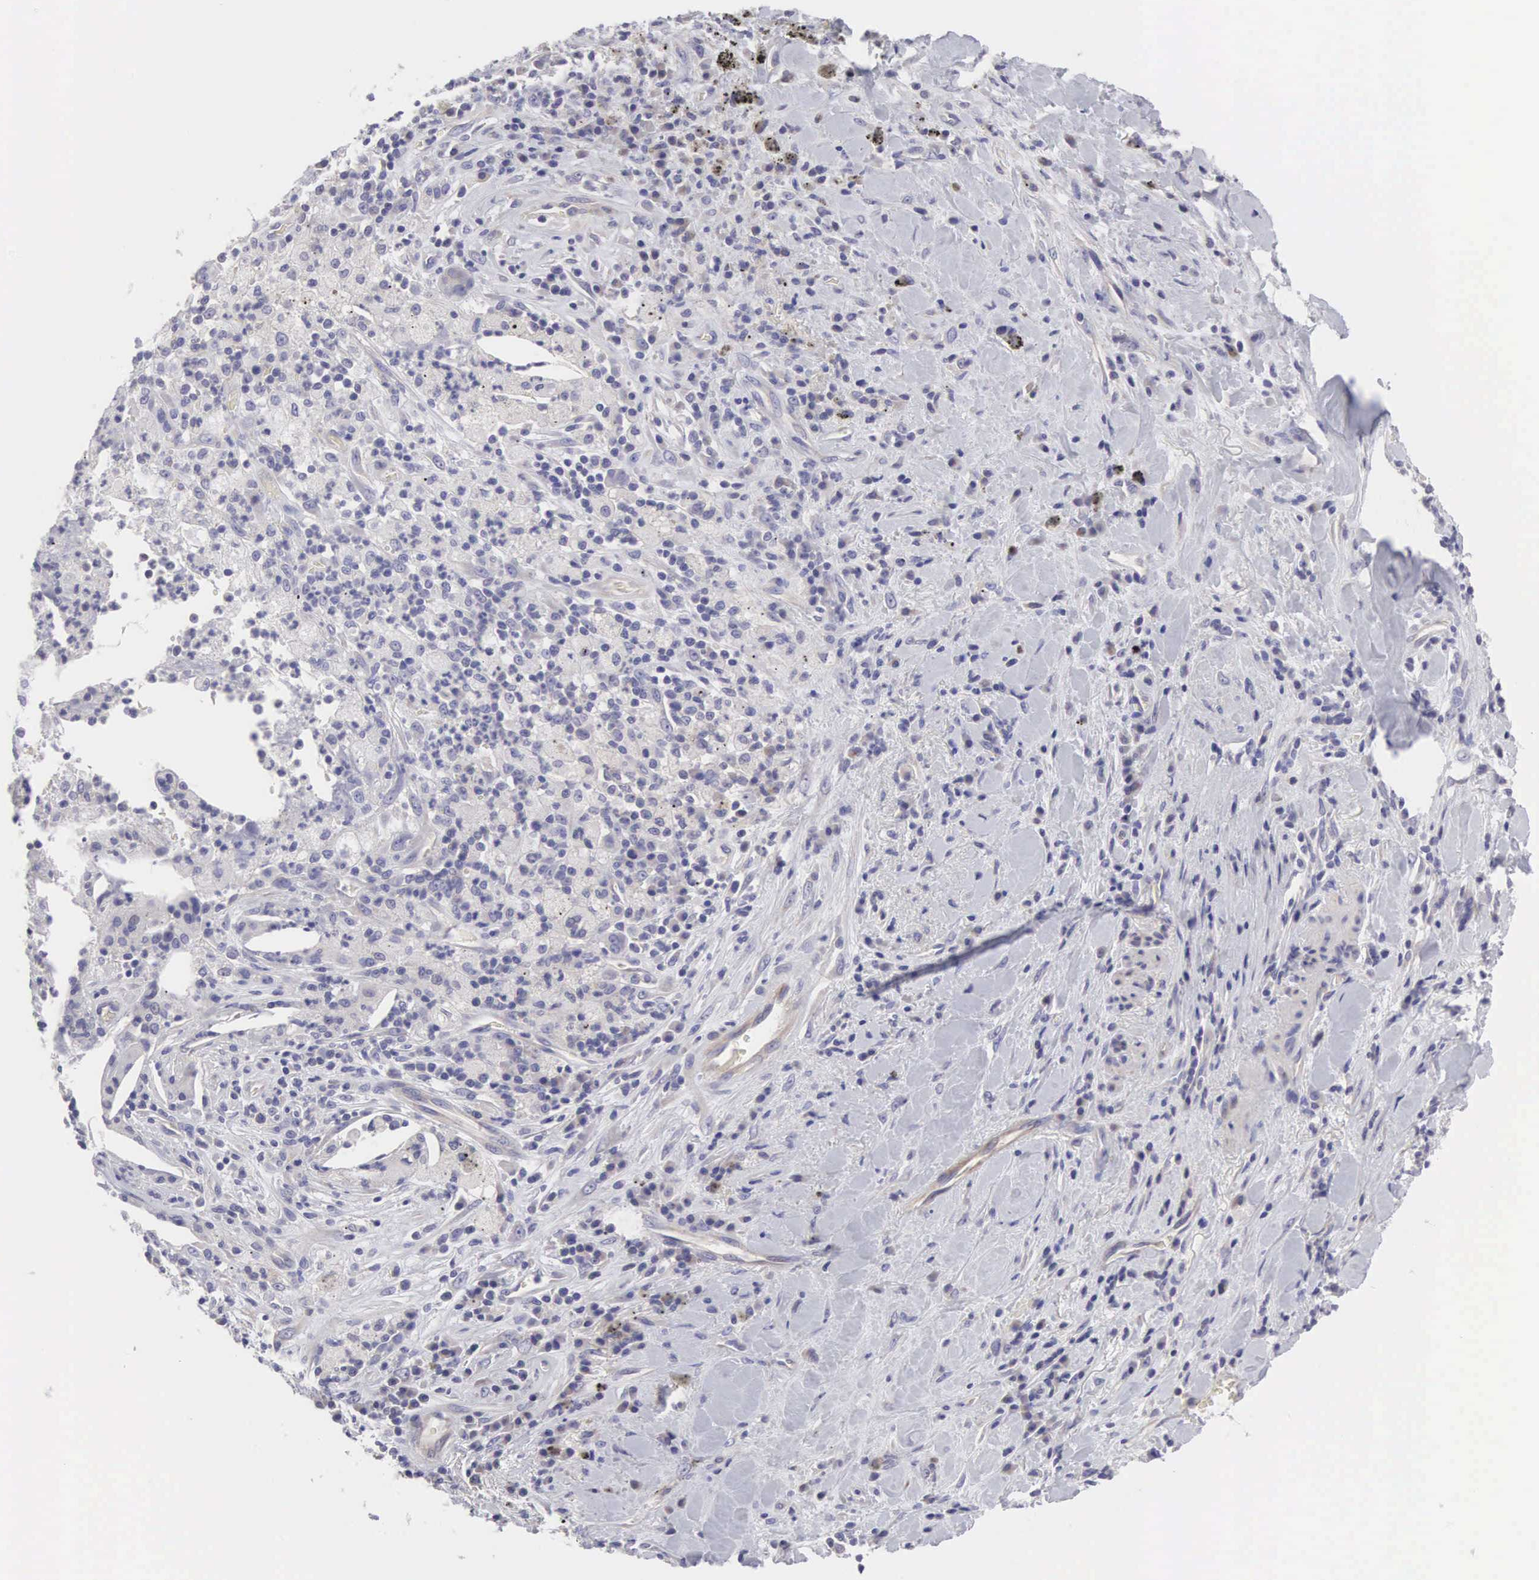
{"staining": {"intensity": "negative", "quantity": "none", "location": "none"}, "tissue": "lung cancer", "cell_type": "Tumor cells", "image_type": "cancer", "snomed": [{"axis": "morphology", "description": "Squamous cell carcinoma, NOS"}, {"axis": "topography", "description": "Lung"}], "caption": "Tumor cells show no significant protein expression in lung cancer.", "gene": "SLITRK4", "patient": {"sex": "male", "age": 64}}